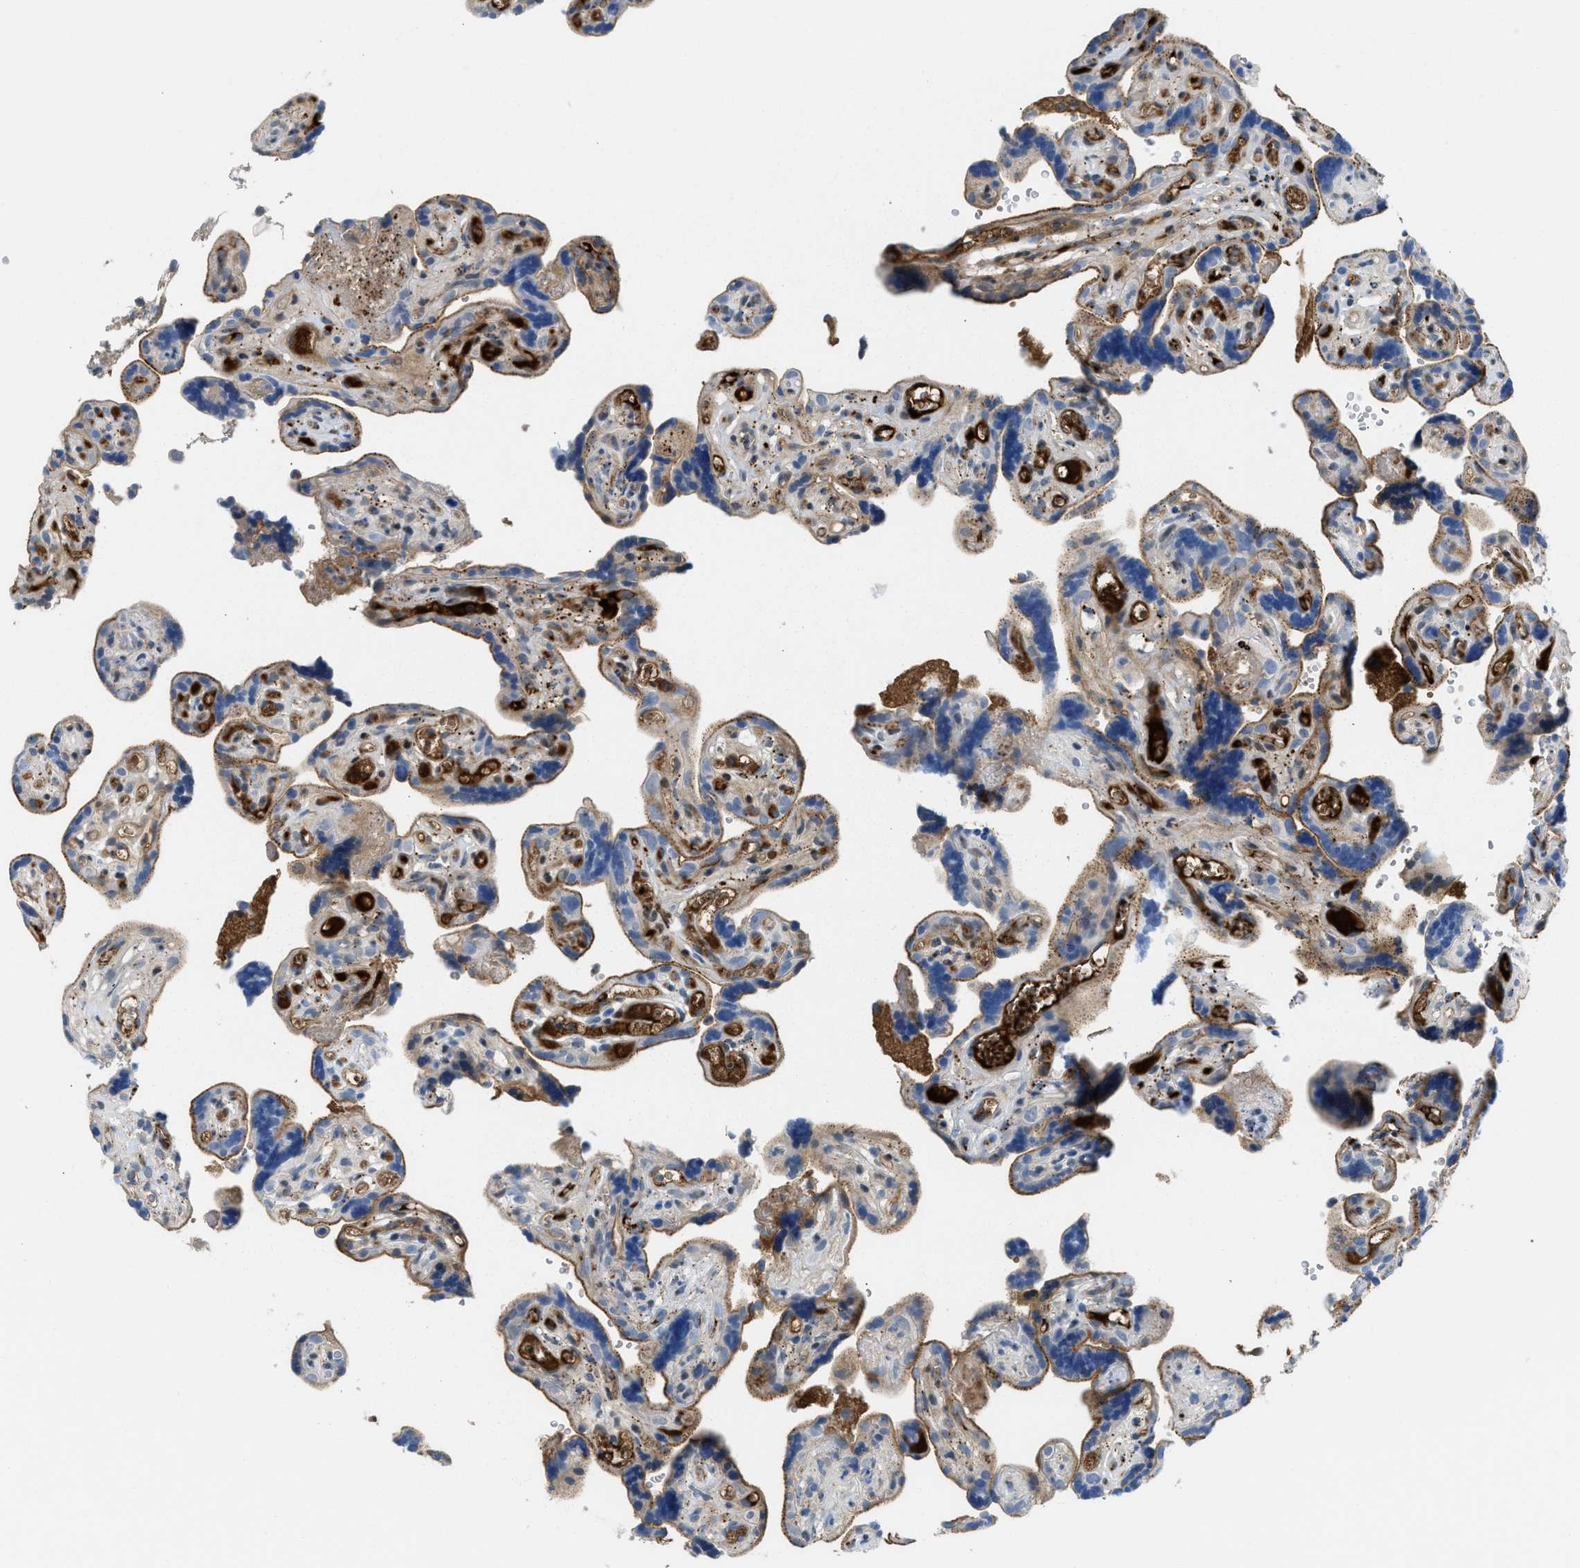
{"staining": {"intensity": "negative", "quantity": "none", "location": "none"}, "tissue": "placenta", "cell_type": "Decidual cells", "image_type": "normal", "snomed": [{"axis": "morphology", "description": "Normal tissue, NOS"}, {"axis": "topography", "description": "Placenta"}], "caption": "Histopathology image shows no protein staining in decidual cells of benign placenta. (DAB immunohistochemistry with hematoxylin counter stain).", "gene": "LEF1", "patient": {"sex": "female", "age": 30}}